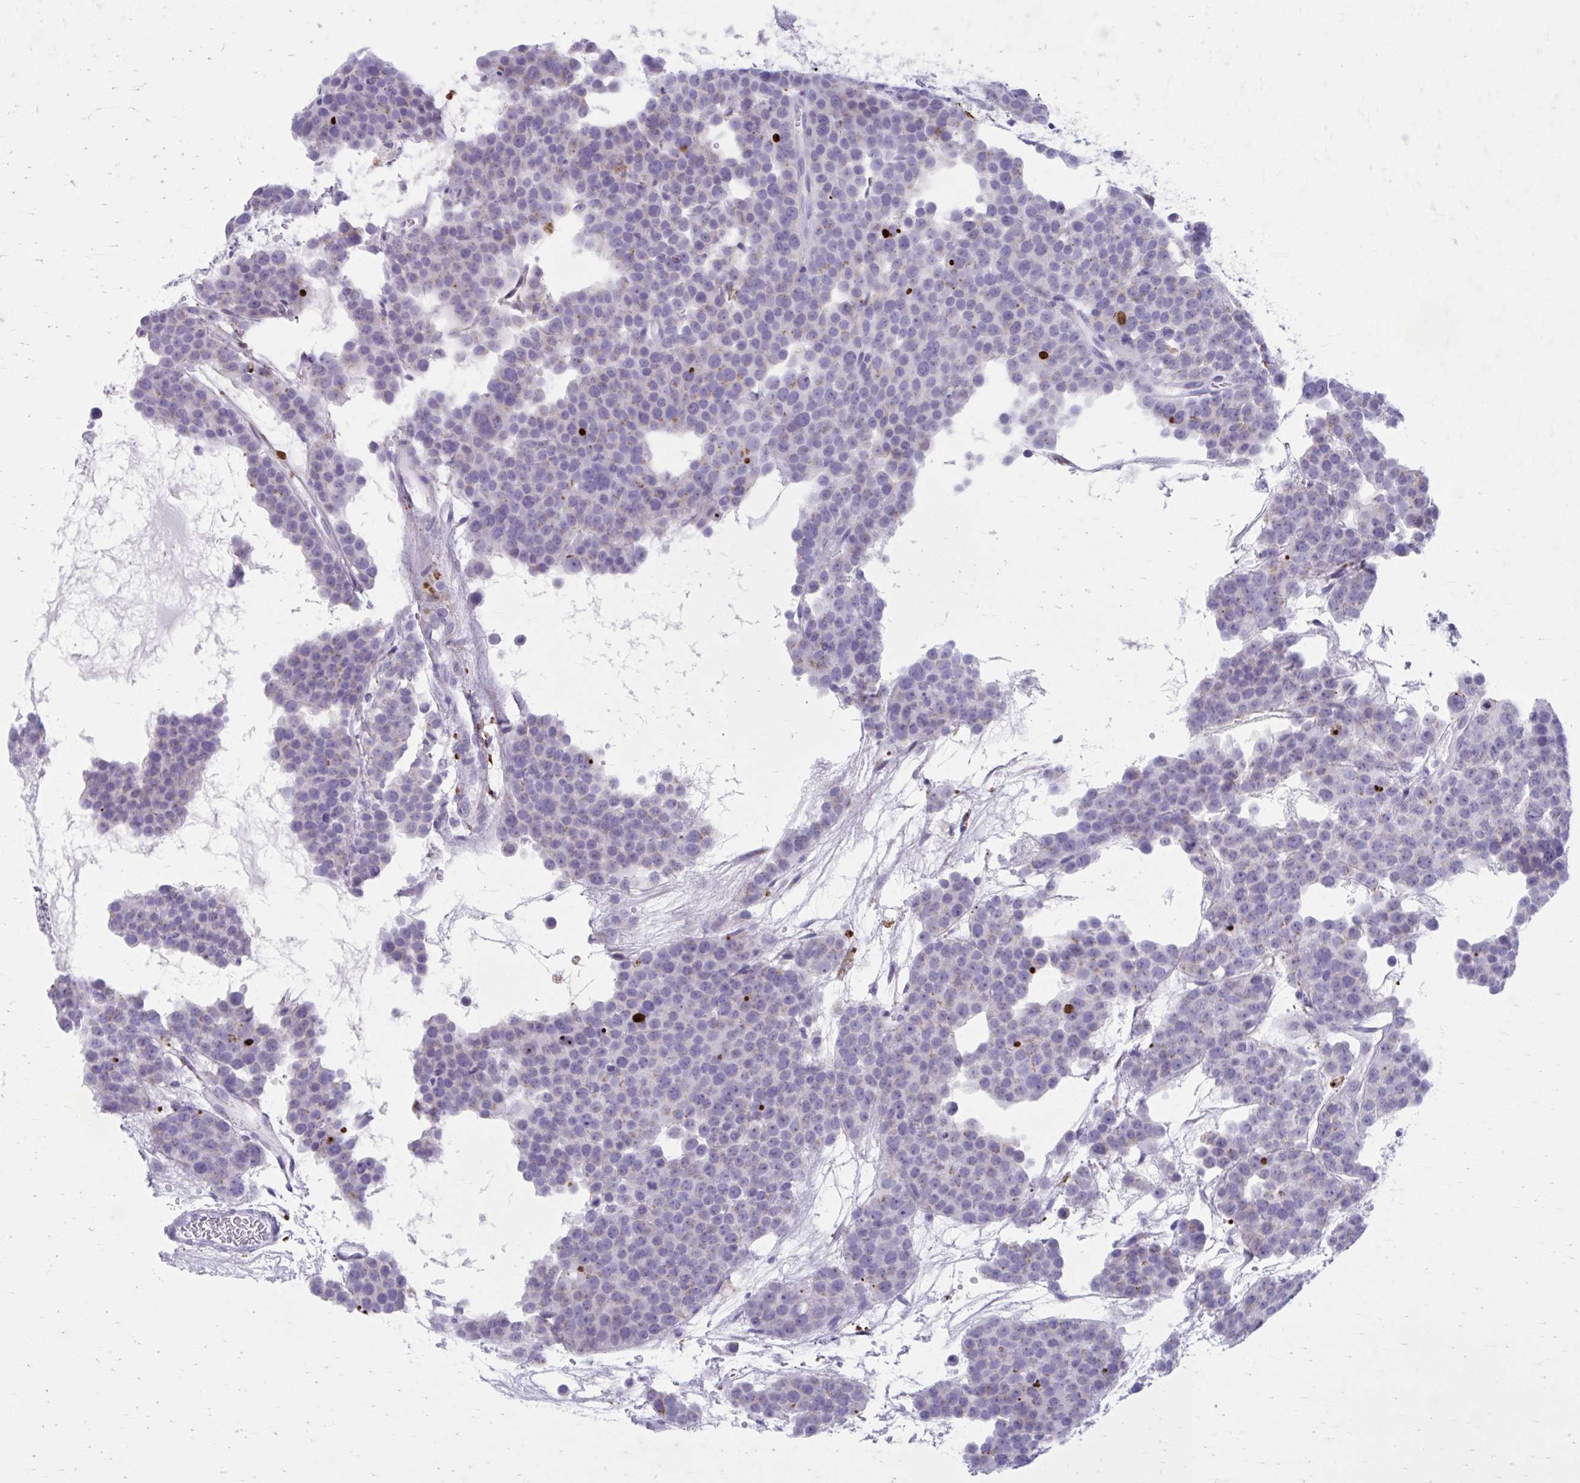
{"staining": {"intensity": "weak", "quantity": "<25%", "location": "cytoplasmic/membranous"}, "tissue": "testis cancer", "cell_type": "Tumor cells", "image_type": "cancer", "snomed": [{"axis": "morphology", "description": "Seminoma, NOS"}, {"axis": "topography", "description": "Testis"}], "caption": "DAB (3,3'-diaminobenzidine) immunohistochemical staining of human seminoma (testis) exhibits no significant staining in tumor cells. (DAB immunohistochemistry (IHC), high magnification).", "gene": "KCNE2", "patient": {"sex": "male", "age": 71}}